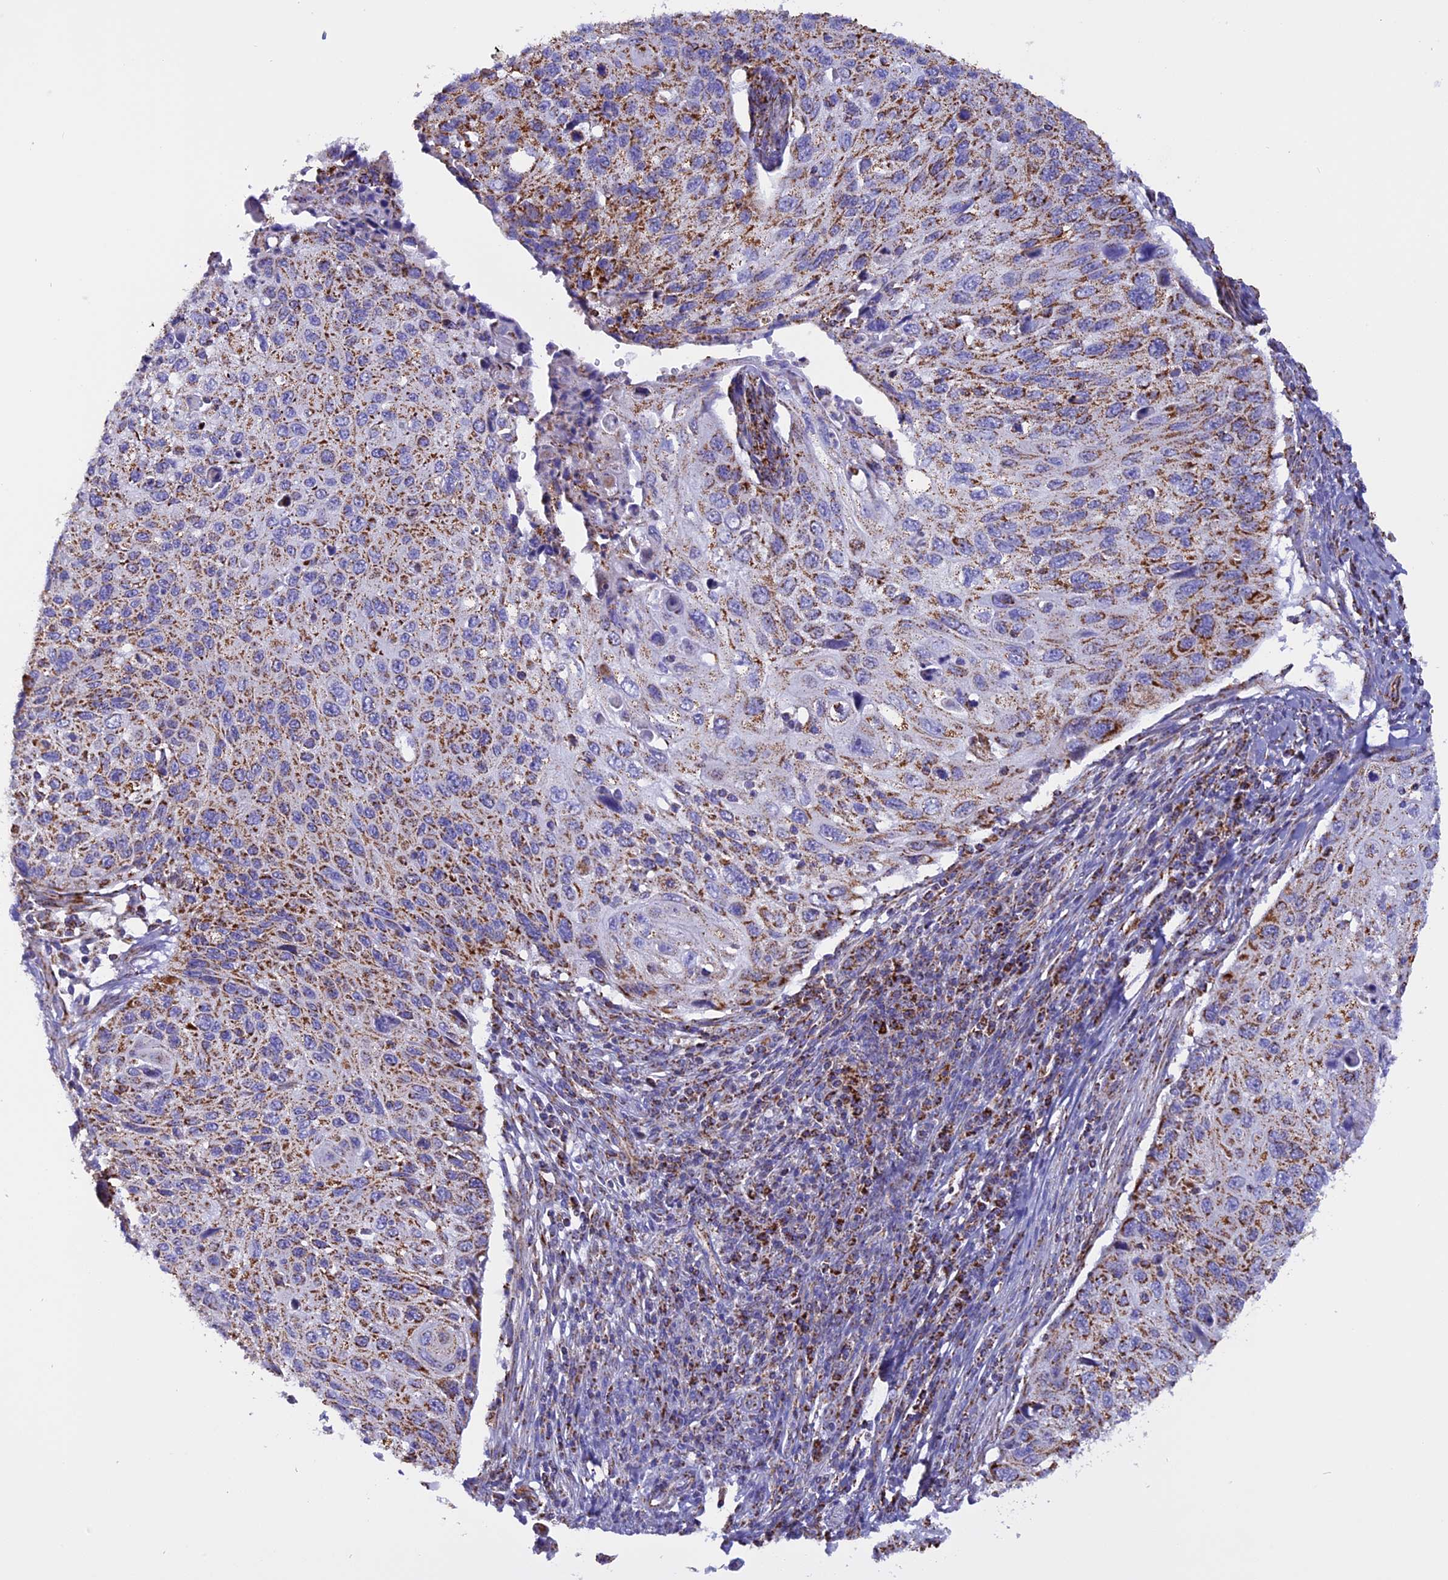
{"staining": {"intensity": "moderate", "quantity": ">75%", "location": "cytoplasmic/membranous"}, "tissue": "cervical cancer", "cell_type": "Tumor cells", "image_type": "cancer", "snomed": [{"axis": "morphology", "description": "Squamous cell carcinoma, NOS"}, {"axis": "topography", "description": "Cervix"}], "caption": "A histopathology image of human cervical cancer stained for a protein displays moderate cytoplasmic/membranous brown staining in tumor cells.", "gene": "KCNG1", "patient": {"sex": "female", "age": 70}}